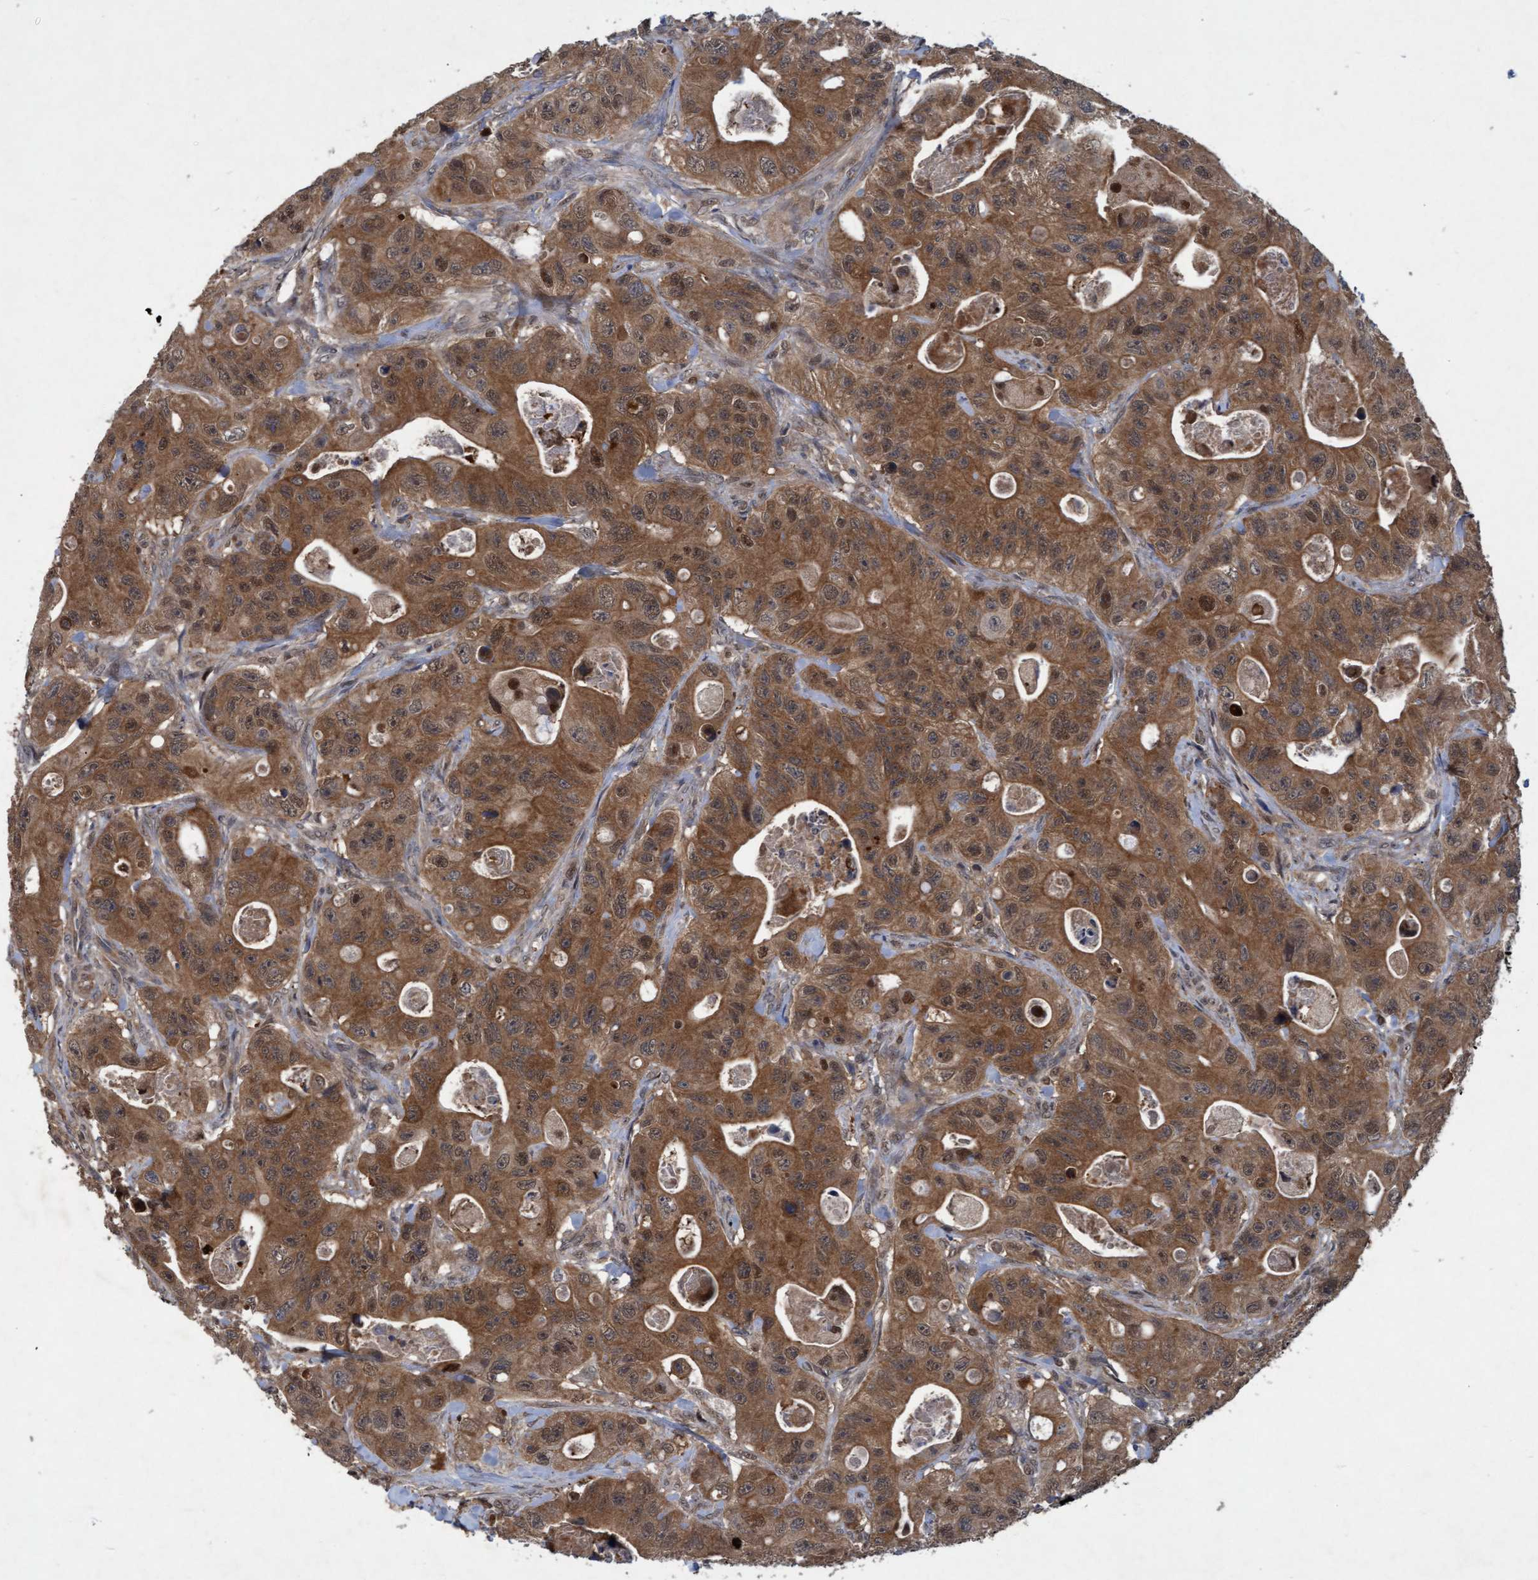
{"staining": {"intensity": "moderate", "quantity": ">75%", "location": "cytoplasmic/membranous,nuclear"}, "tissue": "colorectal cancer", "cell_type": "Tumor cells", "image_type": "cancer", "snomed": [{"axis": "morphology", "description": "Adenocarcinoma, NOS"}, {"axis": "topography", "description": "Colon"}], "caption": "Immunohistochemical staining of human colorectal cancer (adenocarcinoma) demonstrates moderate cytoplasmic/membranous and nuclear protein expression in about >75% of tumor cells. Immunohistochemistry stains the protein of interest in brown and the nuclei are stained blue.", "gene": "PSMB6", "patient": {"sex": "female", "age": 46}}